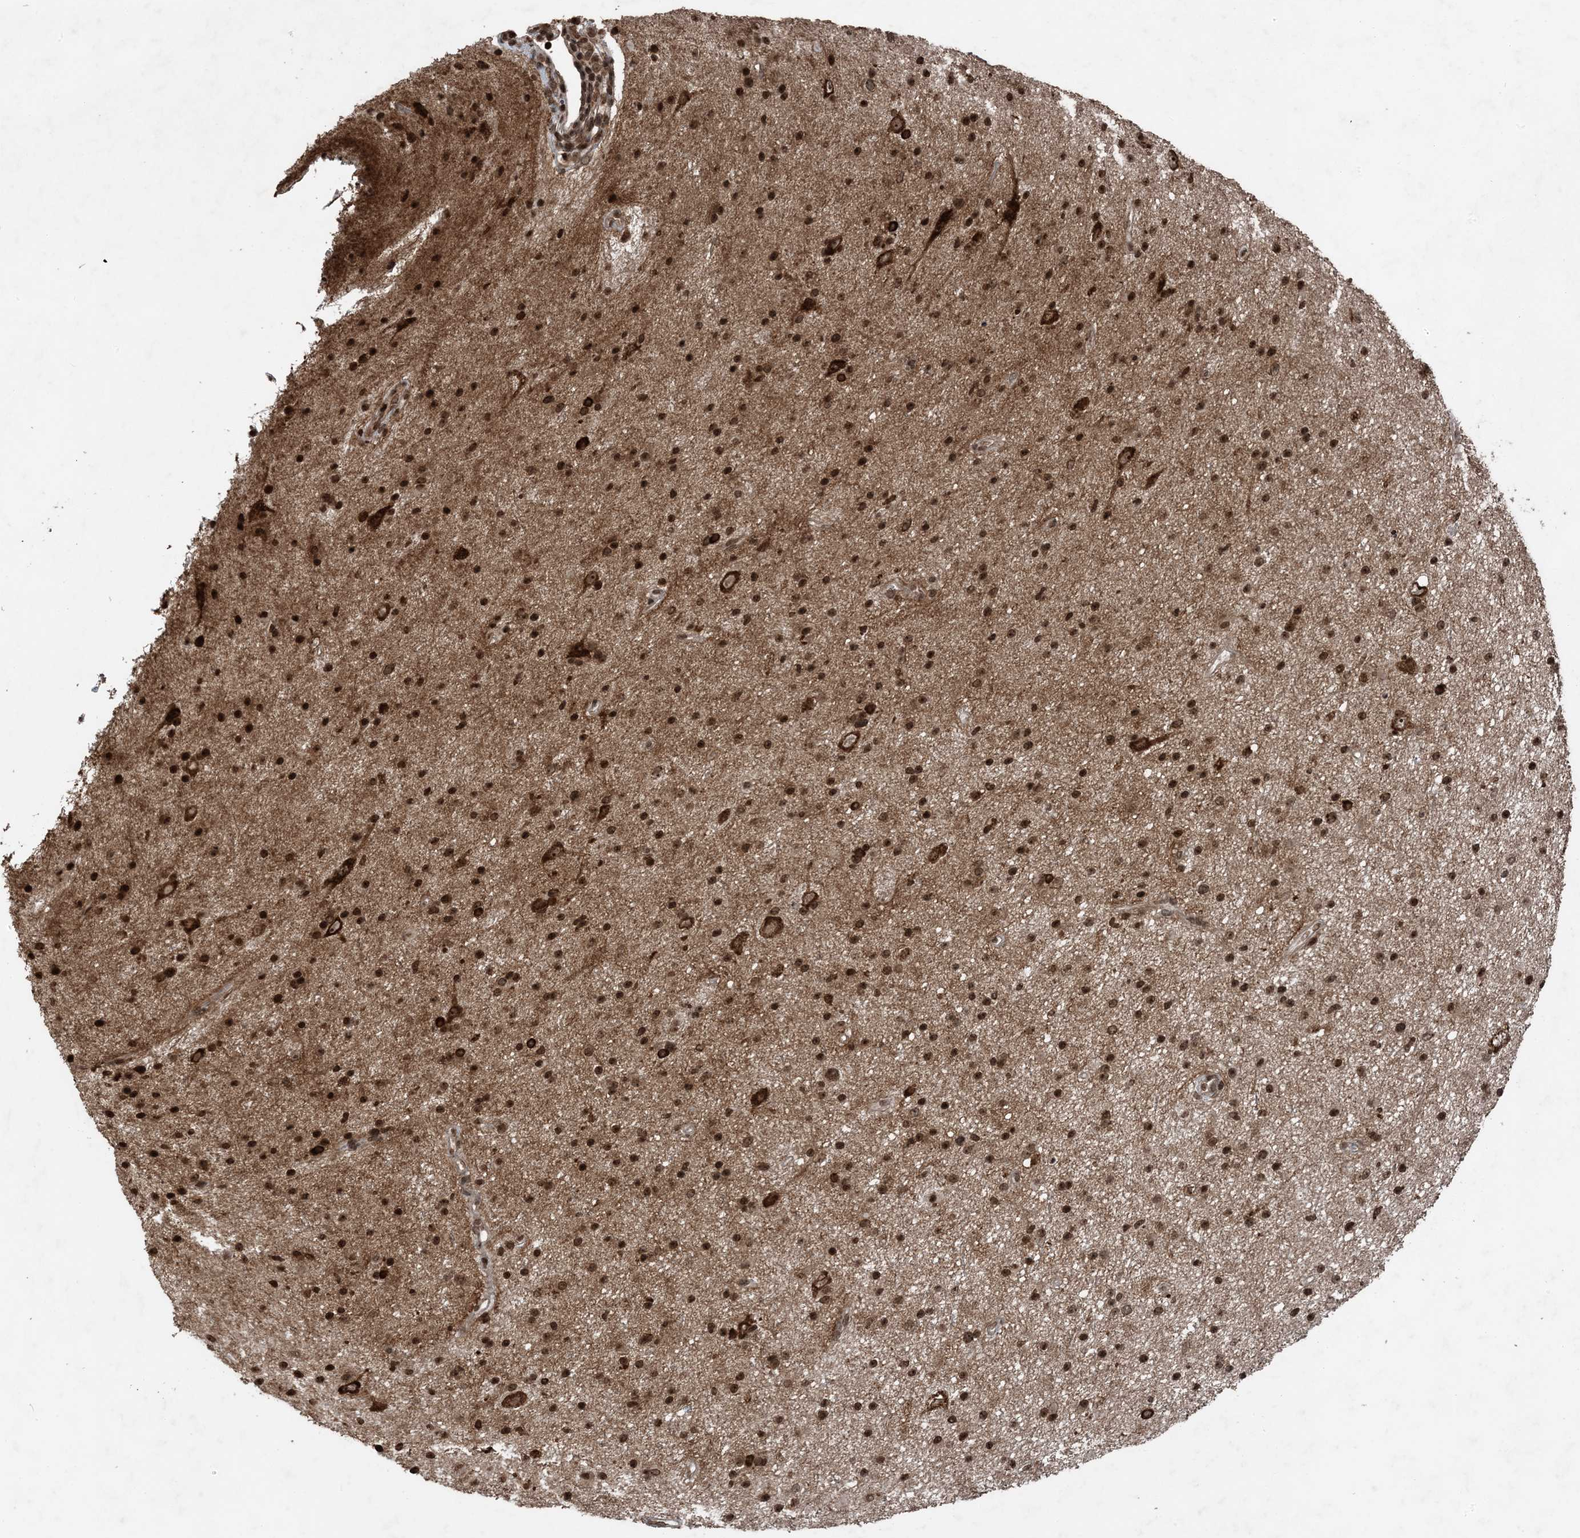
{"staining": {"intensity": "strong", "quantity": ">75%", "location": "nuclear"}, "tissue": "glioma", "cell_type": "Tumor cells", "image_type": "cancer", "snomed": [{"axis": "morphology", "description": "Glioma, malignant, Low grade"}, {"axis": "topography", "description": "Cerebral cortex"}], "caption": "An immunohistochemistry photomicrograph of tumor tissue is shown. Protein staining in brown shows strong nuclear positivity in low-grade glioma (malignant) within tumor cells.", "gene": "ZFAND2B", "patient": {"sex": "female", "age": 39}}